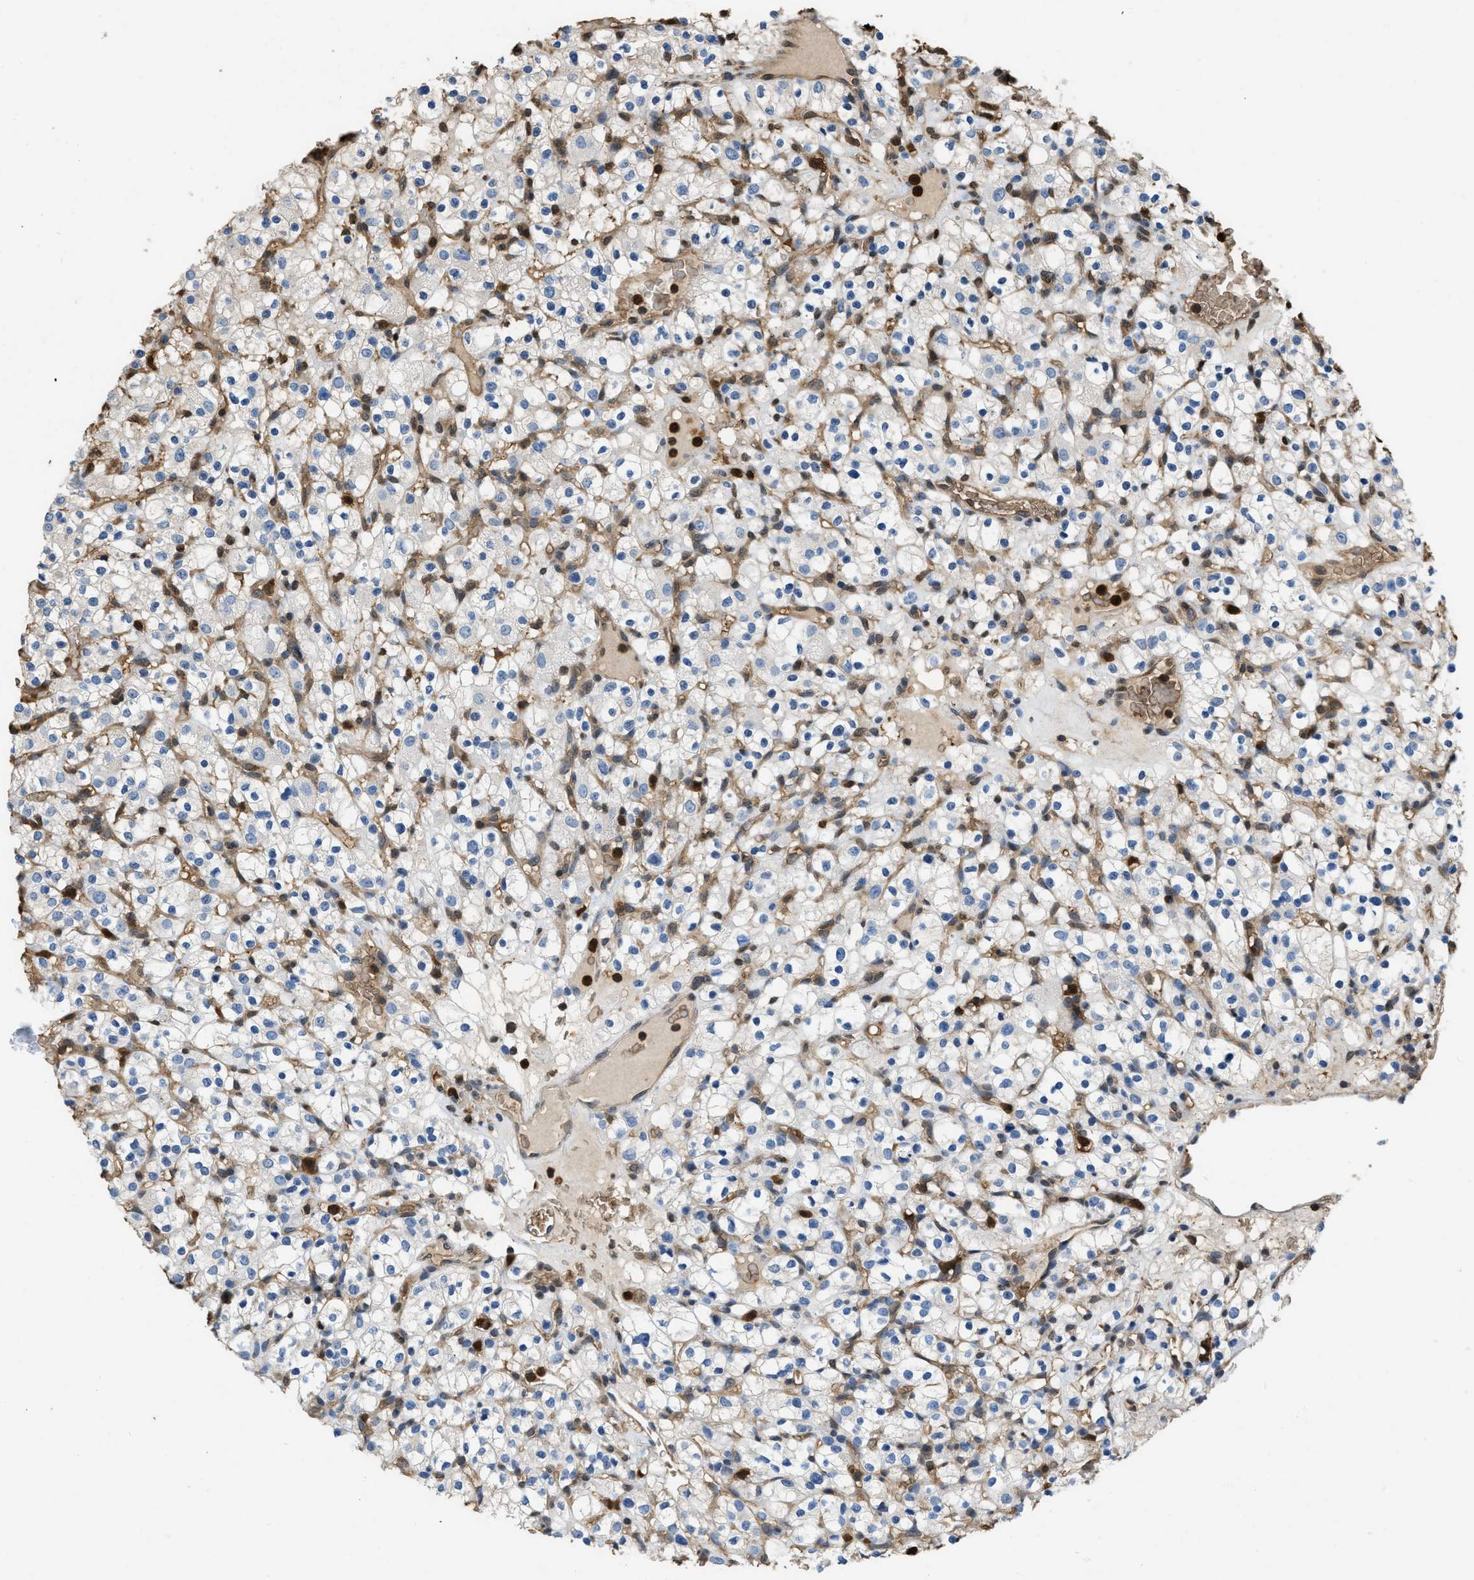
{"staining": {"intensity": "negative", "quantity": "none", "location": "none"}, "tissue": "renal cancer", "cell_type": "Tumor cells", "image_type": "cancer", "snomed": [{"axis": "morphology", "description": "Normal tissue, NOS"}, {"axis": "morphology", "description": "Adenocarcinoma, NOS"}, {"axis": "topography", "description": "Kidney"}], "caption": "Tumor cells are negative for brown protein staining in renal adenocarcinoma. The staining was performed using DAB to visualize the protein expression in brown, while the nuclei were stained in blue with hematoxylin (Magnification: 20x).", "gene": "ARHGDIB", "patient": {"sex": "female", "age": 72}}